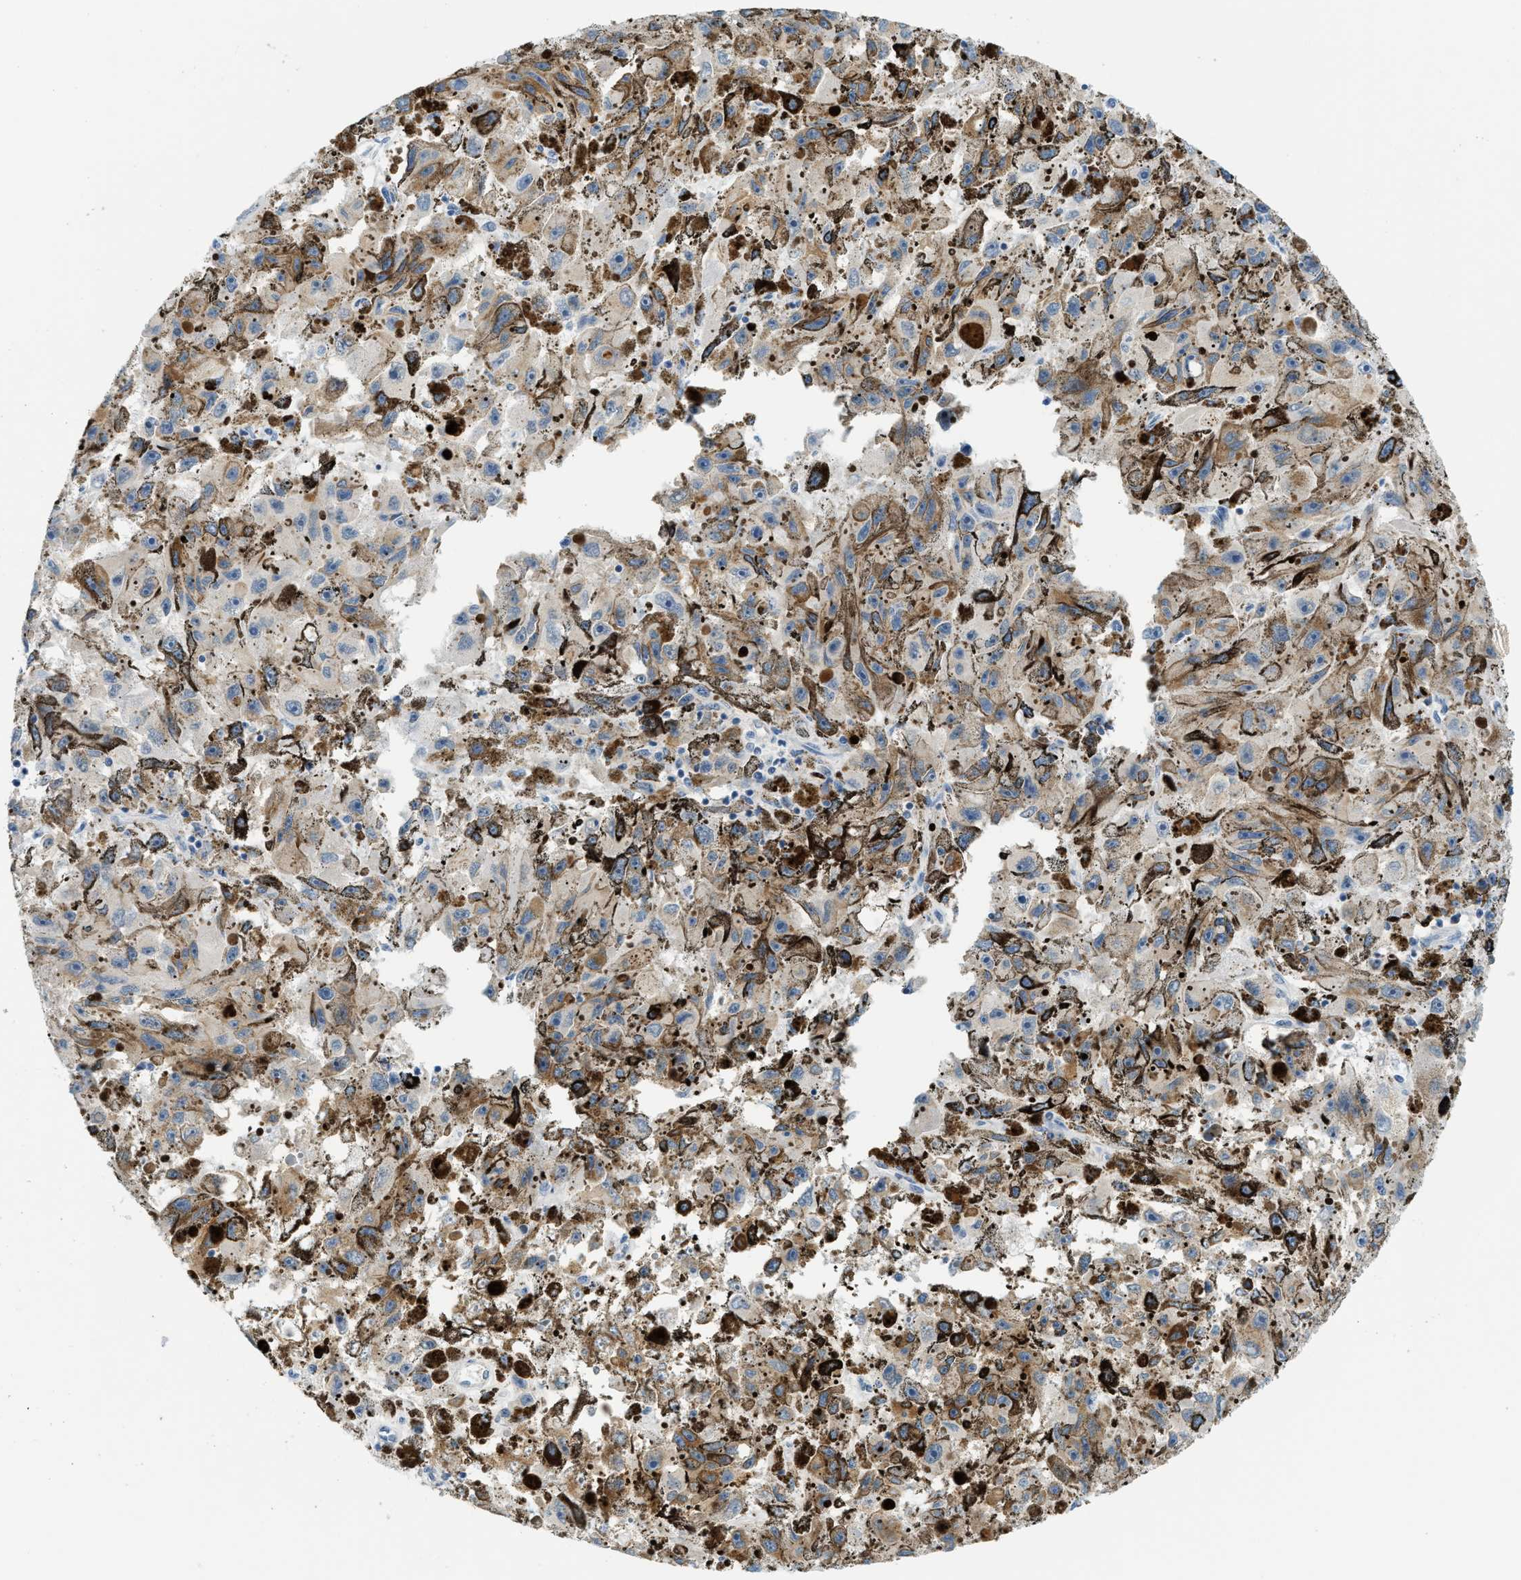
{"staining": {"intensity": "weak", "quantity": "<25%", "location": "cytoplasmic/membranous"}, "tissue": "melanoma", "cell_type": "Tumor cells", "image_type": "cancer", "snomed": [{"axis": "morphology", "description": "Malignant melanoma, NOS"}, {"axis": "topography", "description": "Skin"}], "caption": "IHC micrograph of malignant melanoma stained for a protein (brown), which demonstrates no expression in tumor cells.", "gene": "PSAT1", "patient": {"sex": "female", "age": 104}}